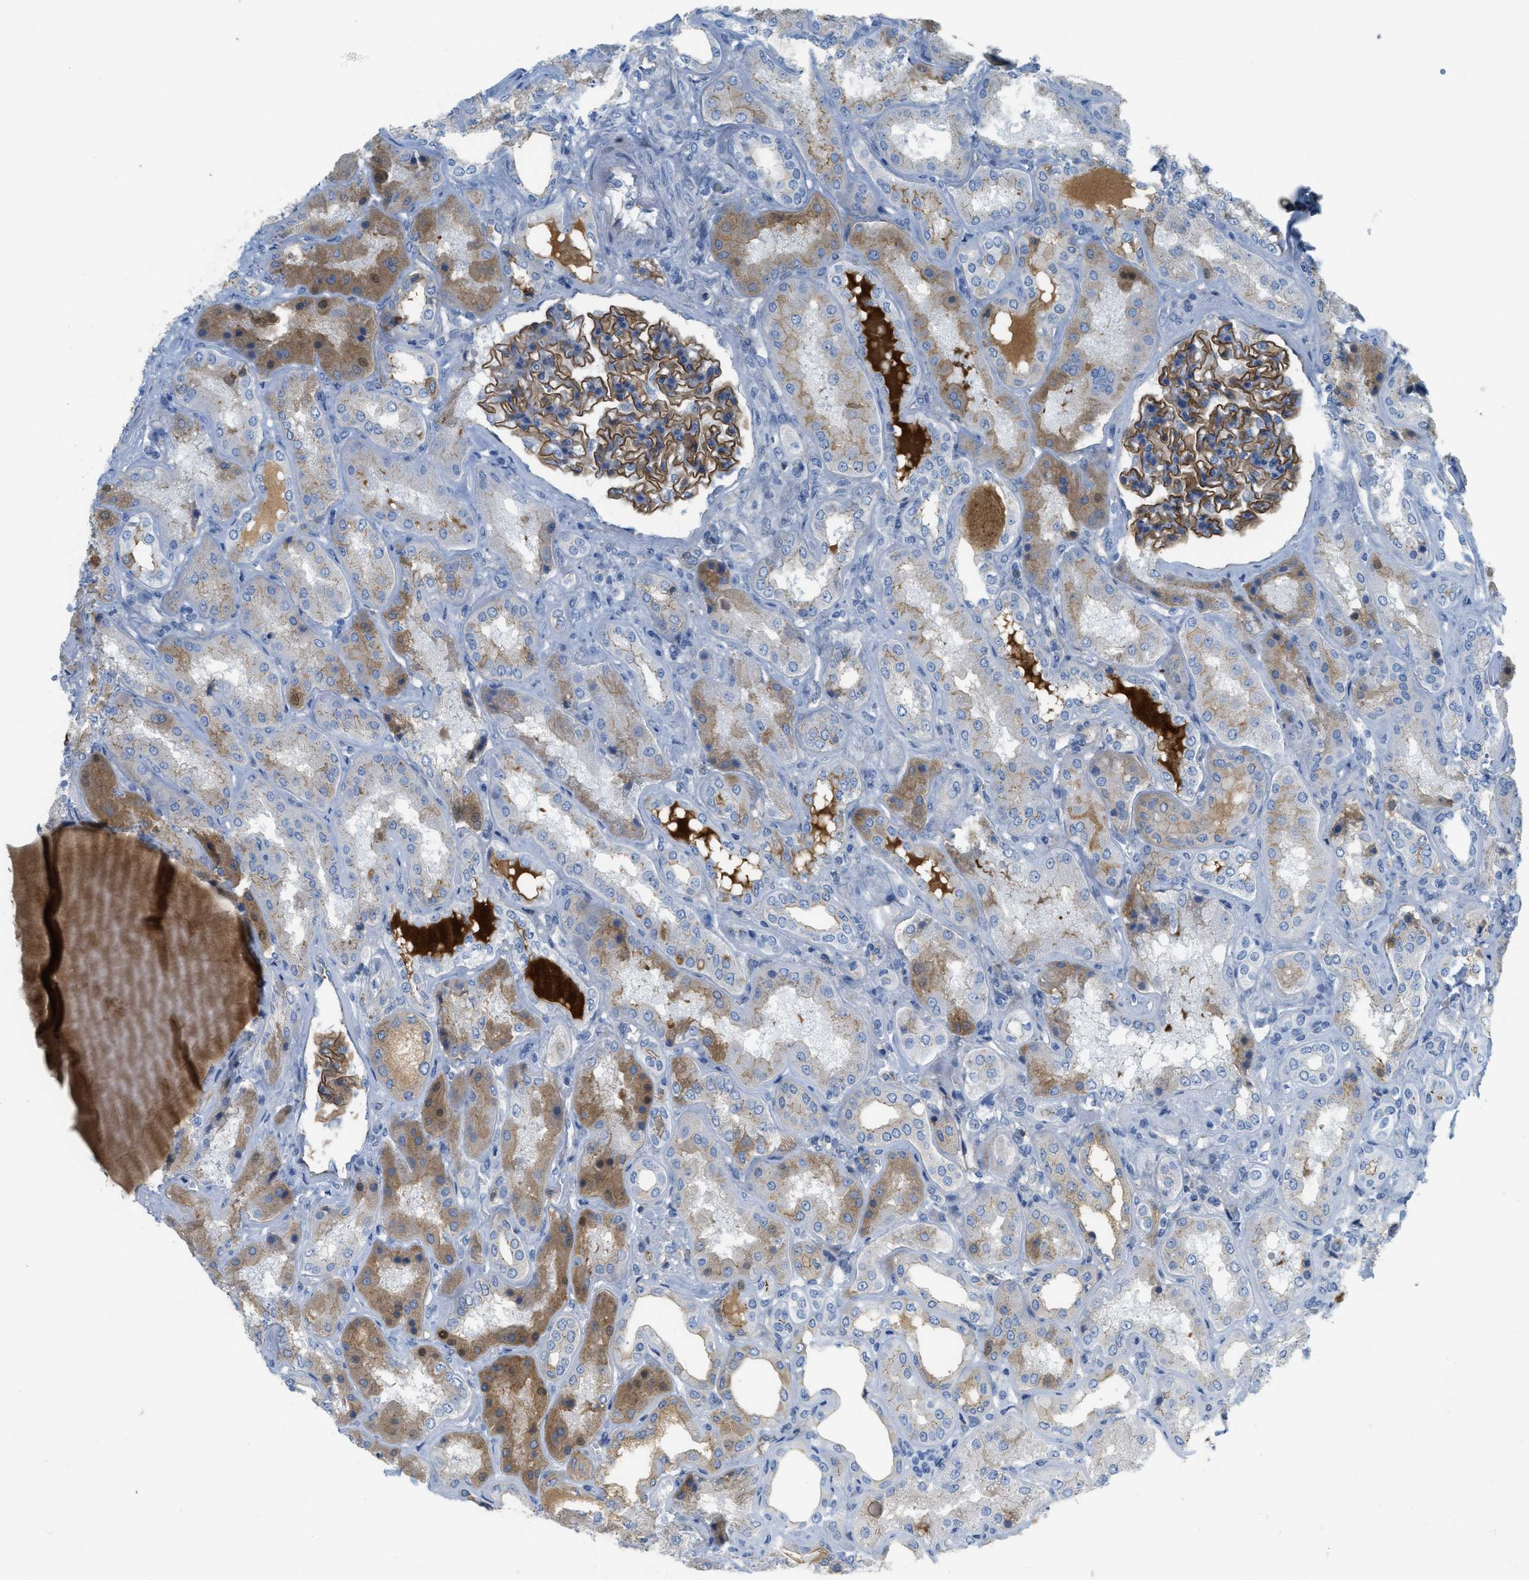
{"staining": {"intensity": "strong", "quantity": ">75%", "location": "cytoplasmic/membranous"}, "tissue": "kidney", "cell_type": "Cells in glomeruli", "image_type": "normal", "snomed": [{"axis": "morphology", "description": "Normal tissue, NOS"}, {"axis": "topography", "description": "Kidney"}], "caption": "The image reveals staining of benign kidney, revealing strong cytoplasmic/membranous protein expression (brown color) within cells in glomeruli.", "gene": "CRB3", "patient": {"sex": "female", "age": 56}}